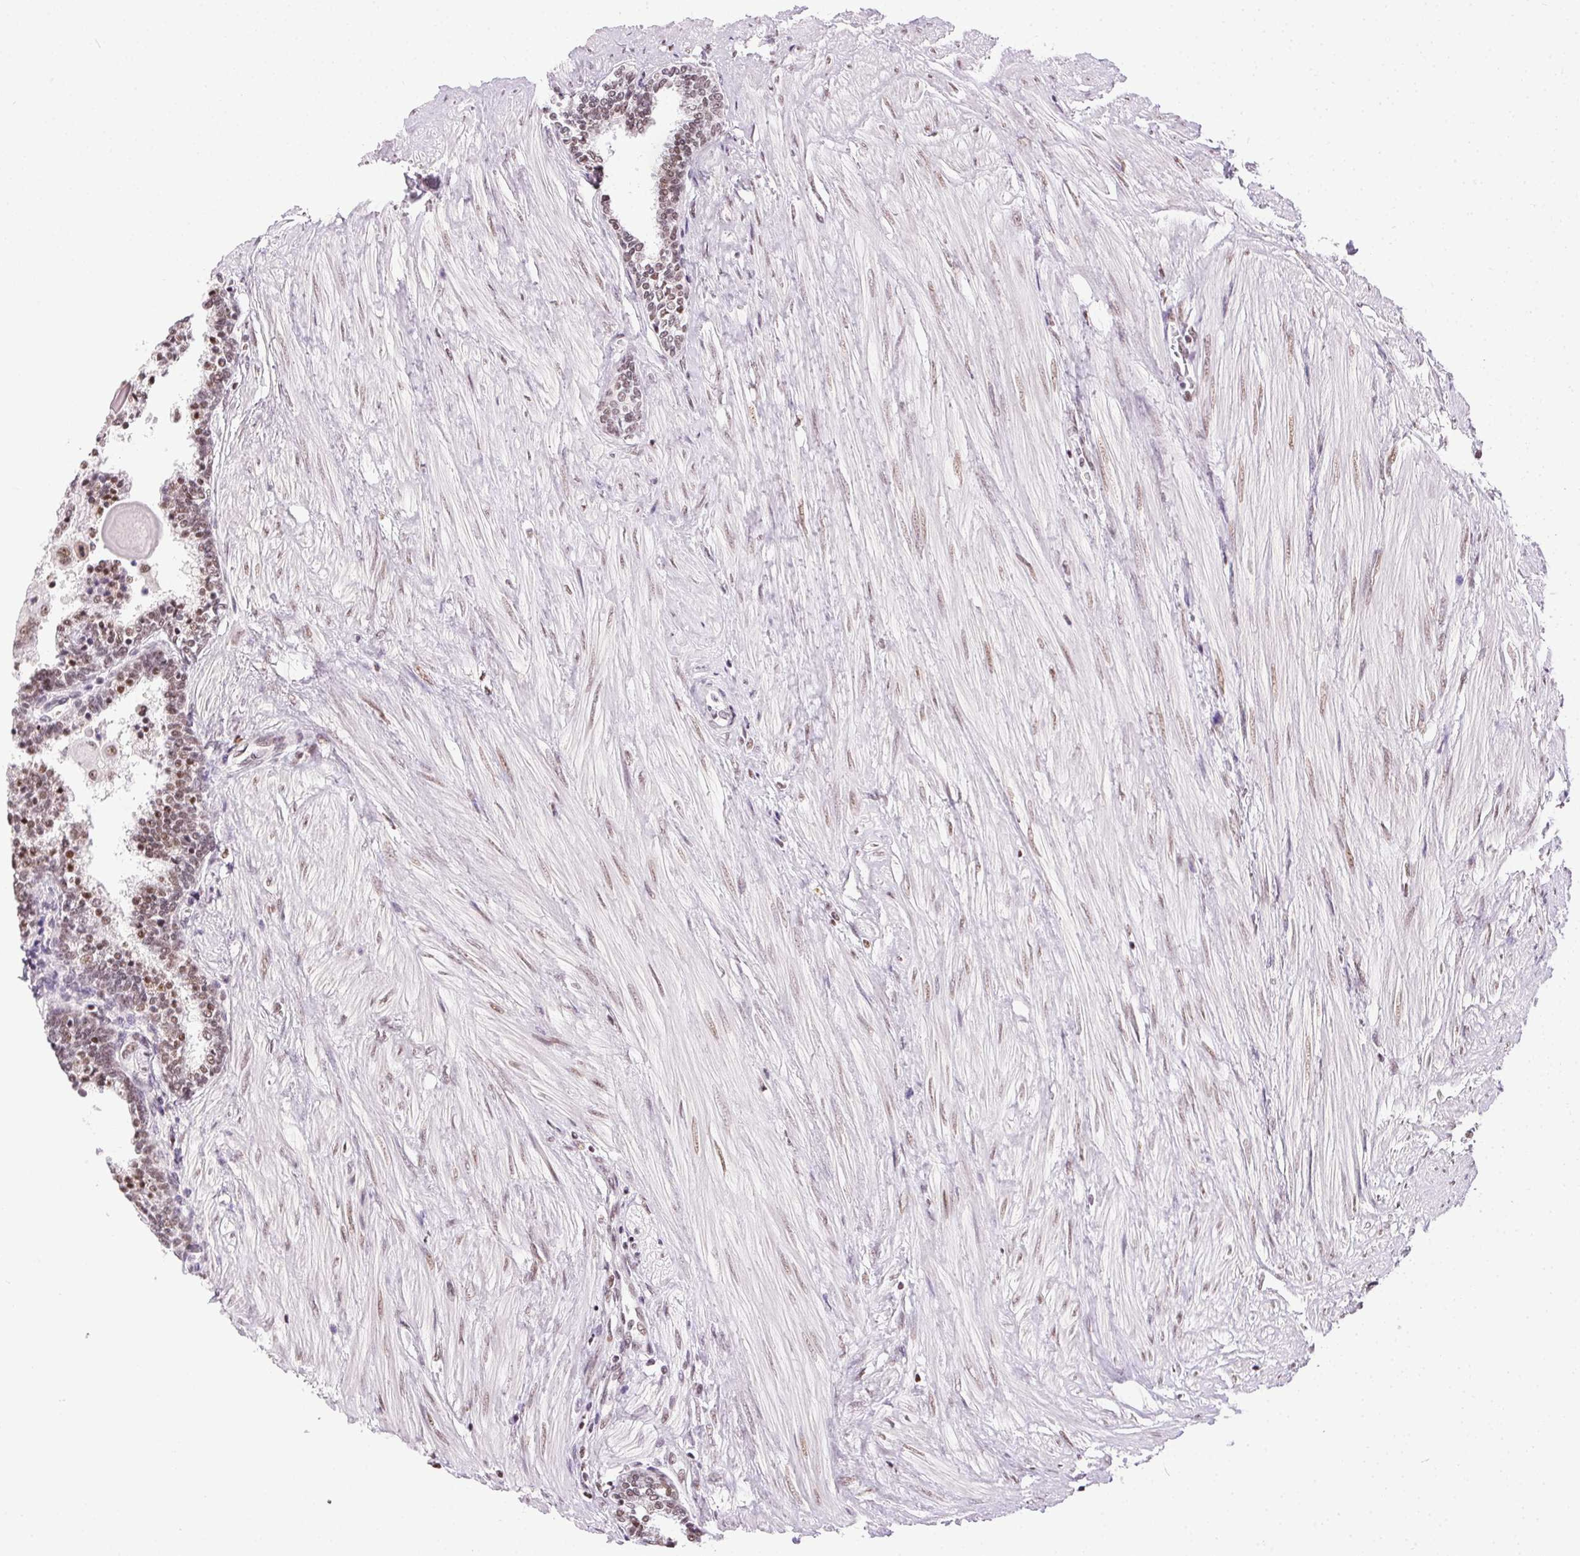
{"staining": {"intensity": "weak", "quantity": ">75%", "location": "nuclear"}, "tissue": "prostate", "cell_type": "Glandular cells", "image_type": "normal", "snomed": [{"axis": "morphology", "description": "Normal tissue, NOS"}, {"axis": "topography", "description": "Prostate"}], "caption": "Protein staining by immunohistochemistry reveals weak nuclear positivity in approximately >75% of glandular cells in normal prostate.", "gene": "TRA2B", "patient": {"sex": "male", "age": 55}}